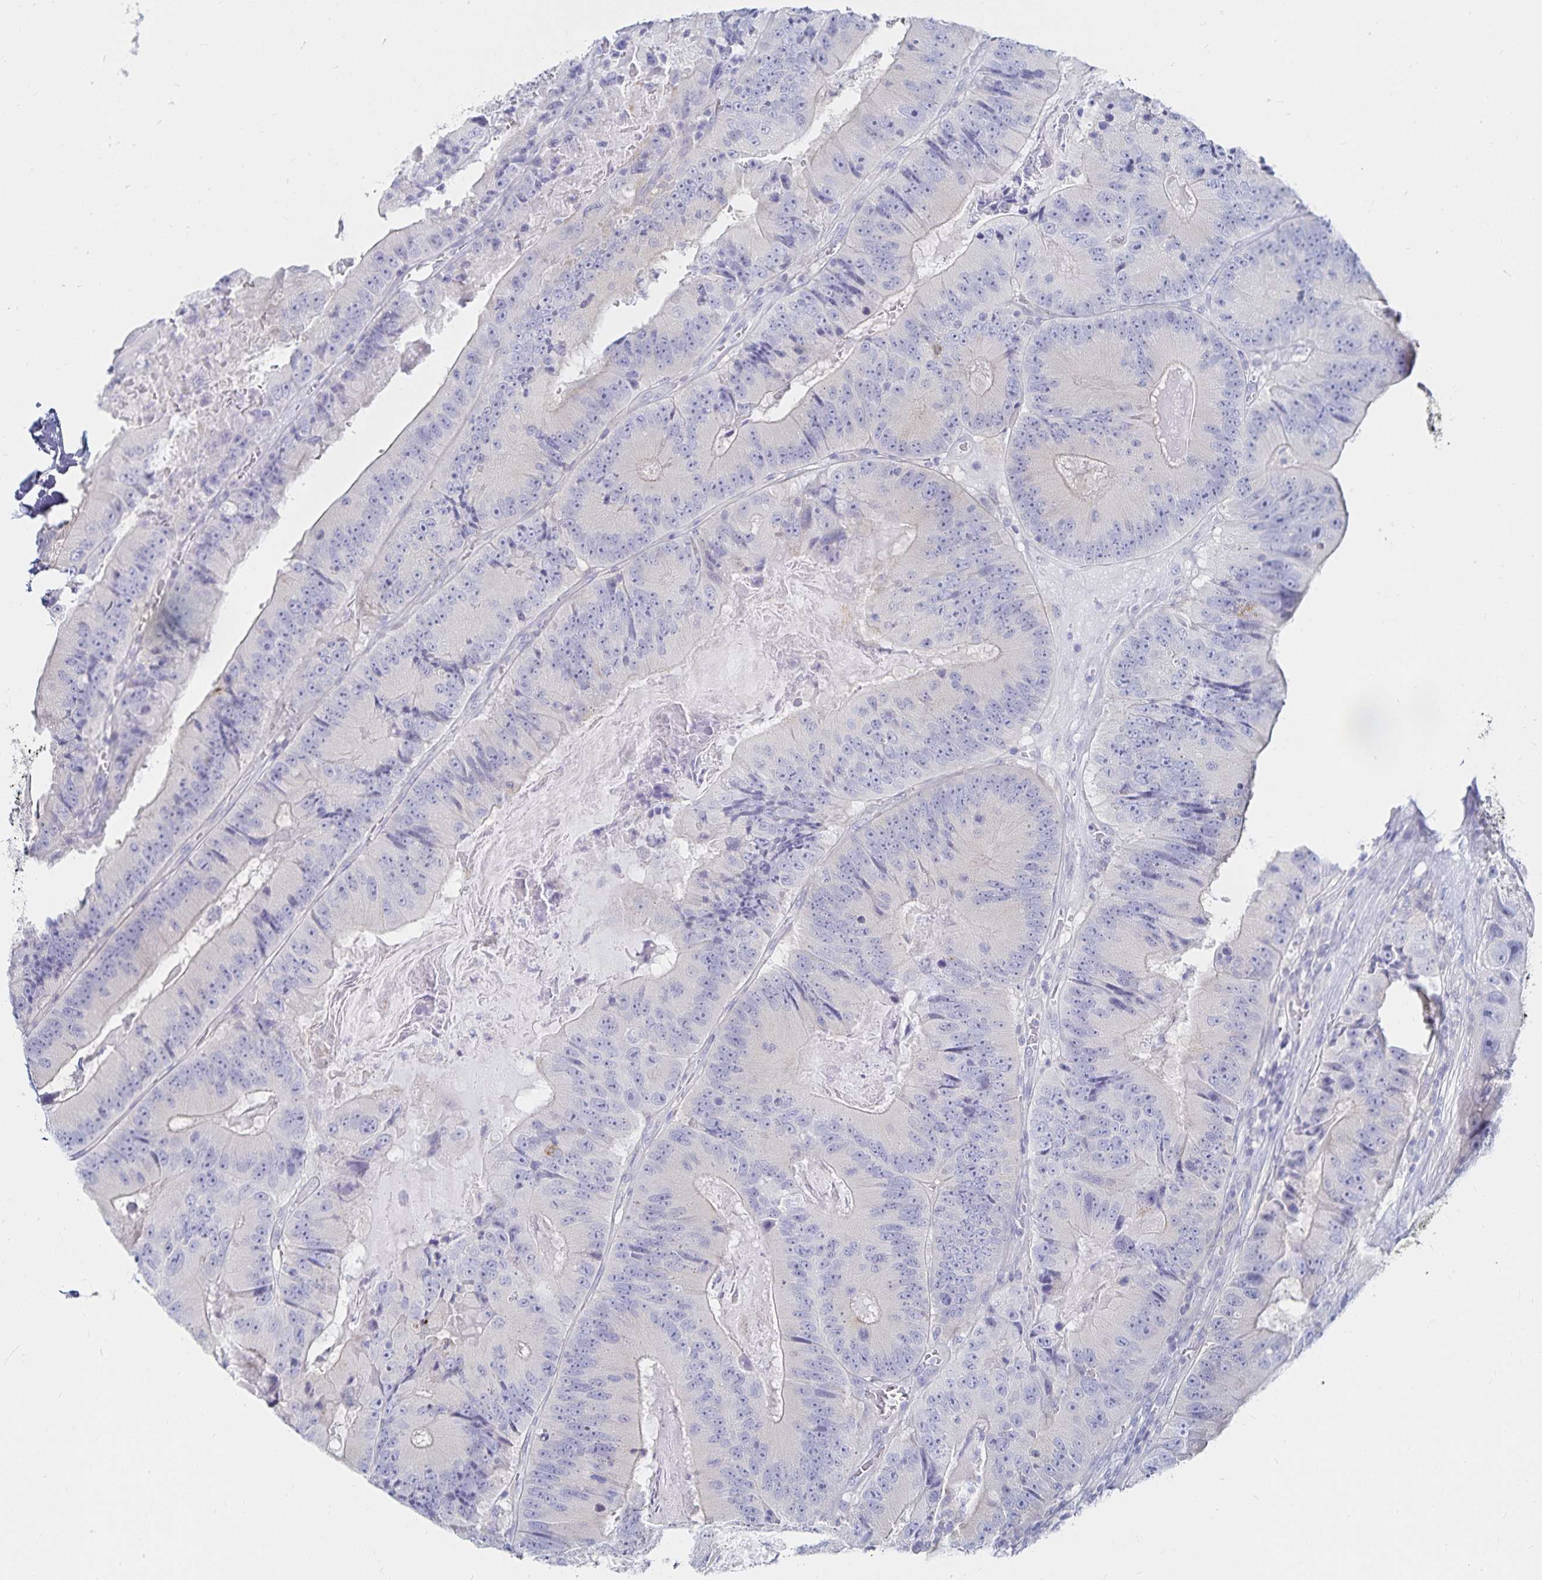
{"staining": {"intensity": "negative", "quantity": "none", "location": "none"}, "tissue": "colorectal cancer", "cell_type": "Tumor cells", "image_type": "cancer", "snomed": [{"axis": "morphology", "description": "Adenocarcinoma, NOS"}, {"axis": "topography", "description": "Colon"}], "caption": "IHC histopathology image of adenocarcinoma (colorectal) stained for a protein (brown), which reveals no staining in tumor cells.", "gene": "TNIP1", "patient": {"sex": "female", "age": 86}}